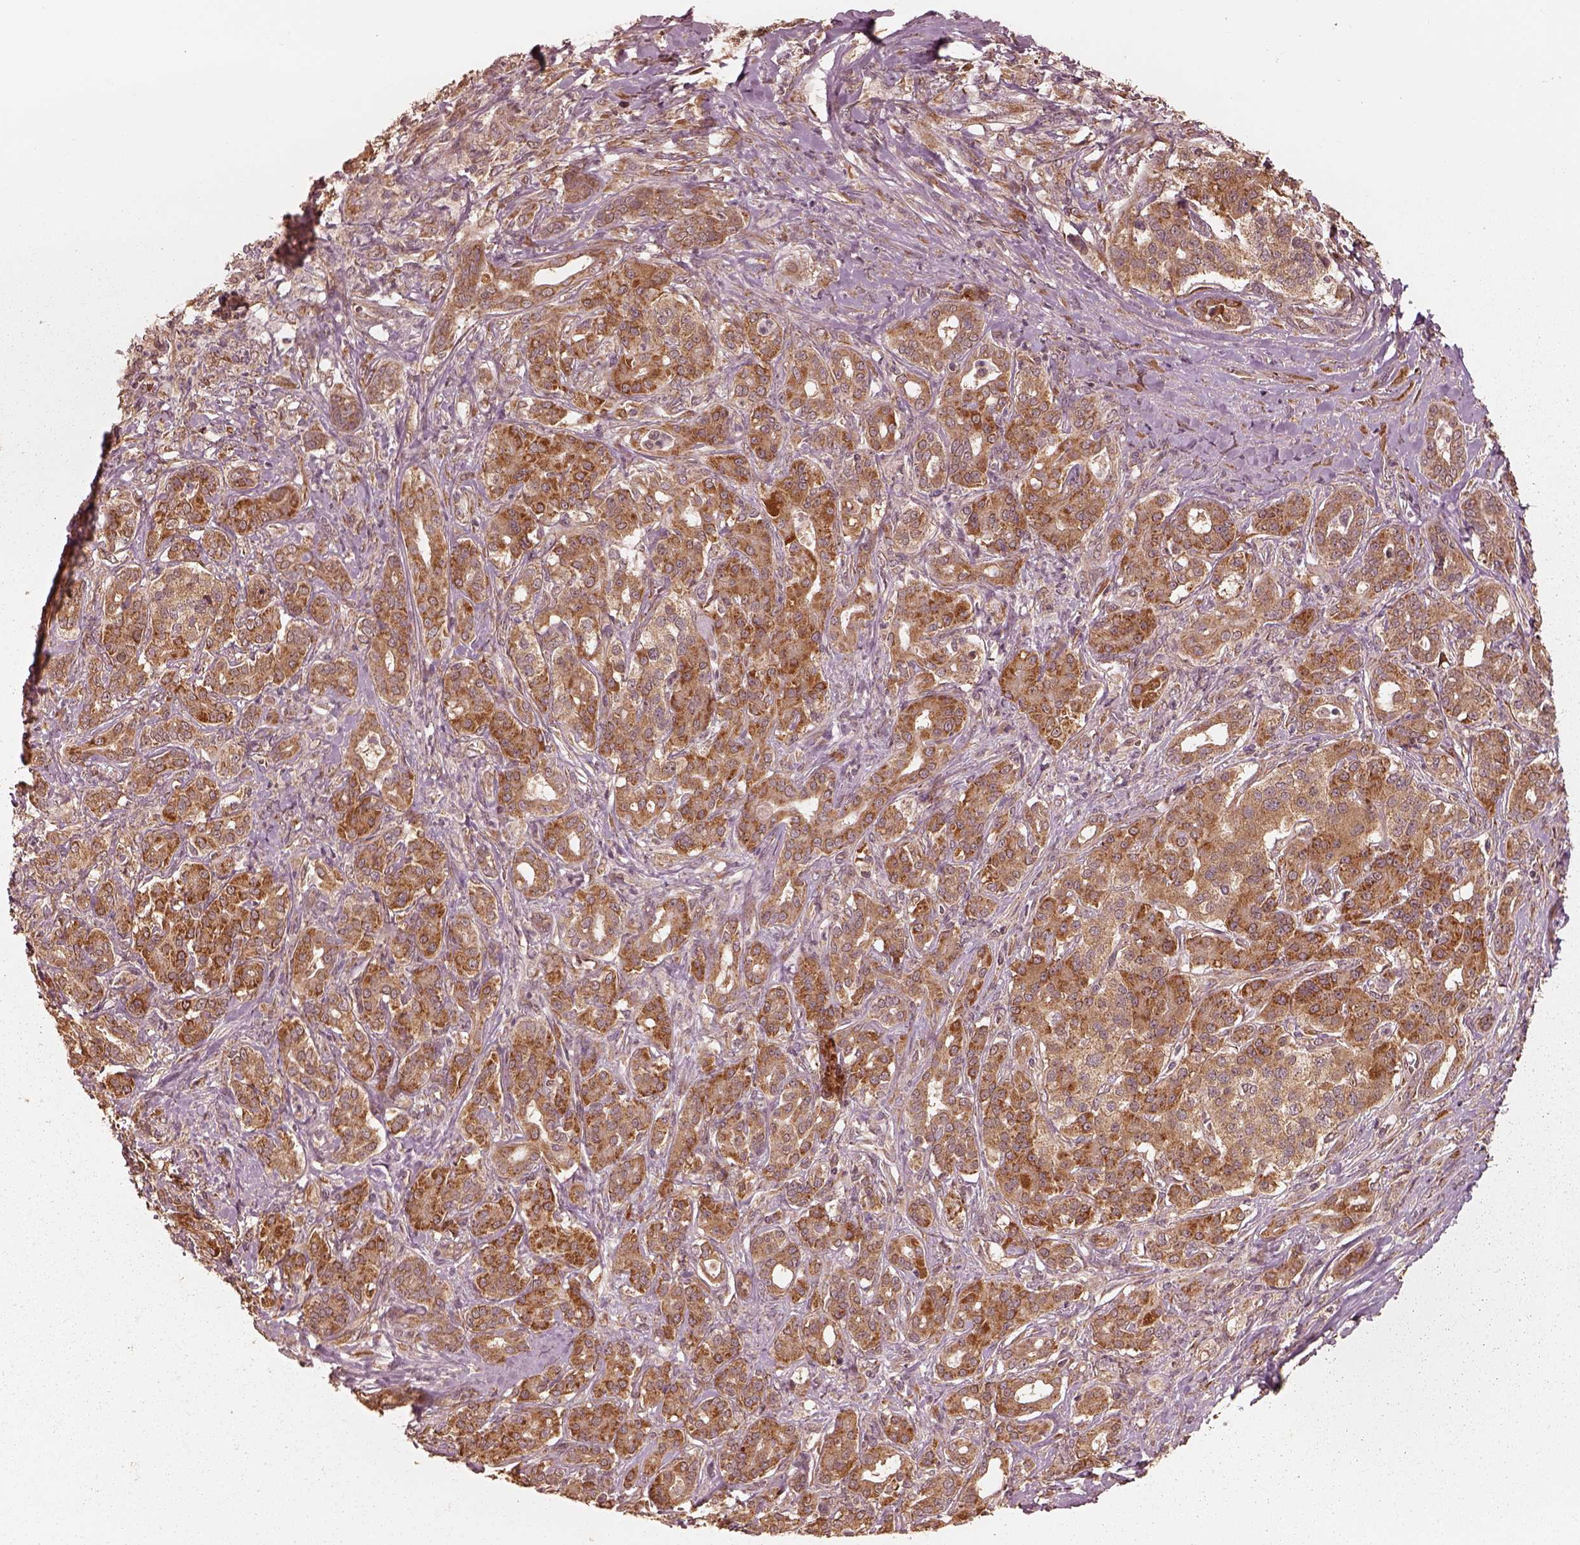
{"staining": {"intensity": "strong", "quantity": ">75%", "location": "cytoplasmic/membranous"}, "tissue": "pancreatic cancer", "cell_type": "Tumor cells", "image_type": "cancer", "snomed": [{"axis": "morphology", "description": "Normal tissue, NOS"}, {"axis": "morphology", "description": "Inflammation, NOS"}, {"axis": "morphology", "description": "Adenocarcinoma, NOS"}, {"axis": "topography", "description": "Pancreas"}], "caption": "Approximately >75% of tumor cells in pancreatic cancer (adenocarcinoma) demonstrate strong cytoplasmic/membranous protein expression as visualized by brown immunohistochemical staining.", "gene": "DNAJC25", "patient": {"sex": "male", "age": 57}}